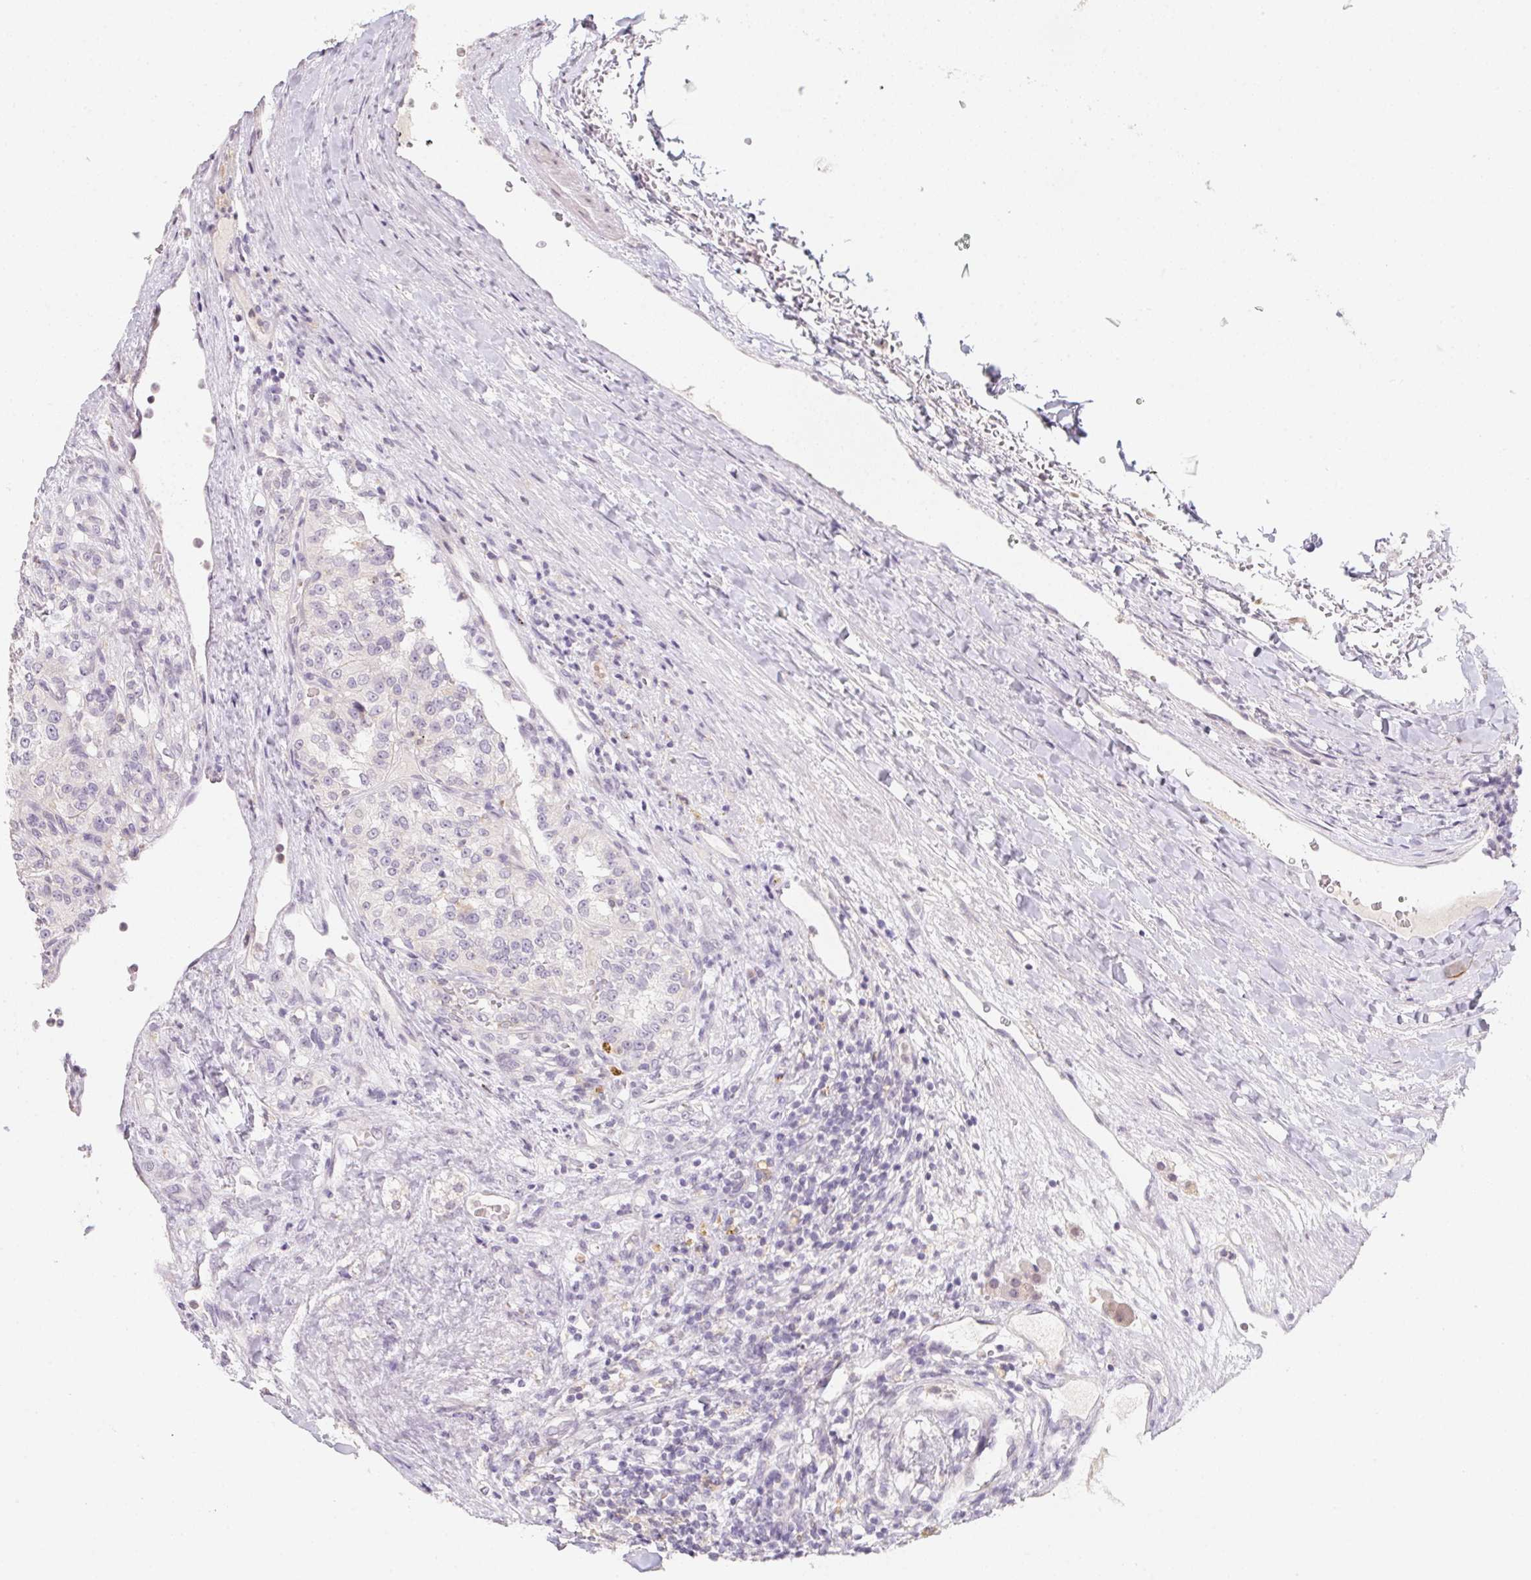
{"staining": {"intensity": "negative", "quantity": "none", "location": "none"}, "tissue": "renal cancer", "cell_type": "Tumor cells", "image_type": "cancer", "snomed": [{"axis": "morphology", "description": "Adenocarcinoma, NOS"}, {"axis": "topography", "description": "Kidney"}], "caption": "Renal cancer (adenocarcinoma) was stained to show a protein in brown. There is no significant staining in tumor cells. (Stains: DAB (3,3'-diaminobenzidine) IHC with hematoxylin counter stain, Microscopy: brightfield microscopy at high magnification).", "gene": "SLC6A18", "patient": {"sex": "female", "age": 63}}